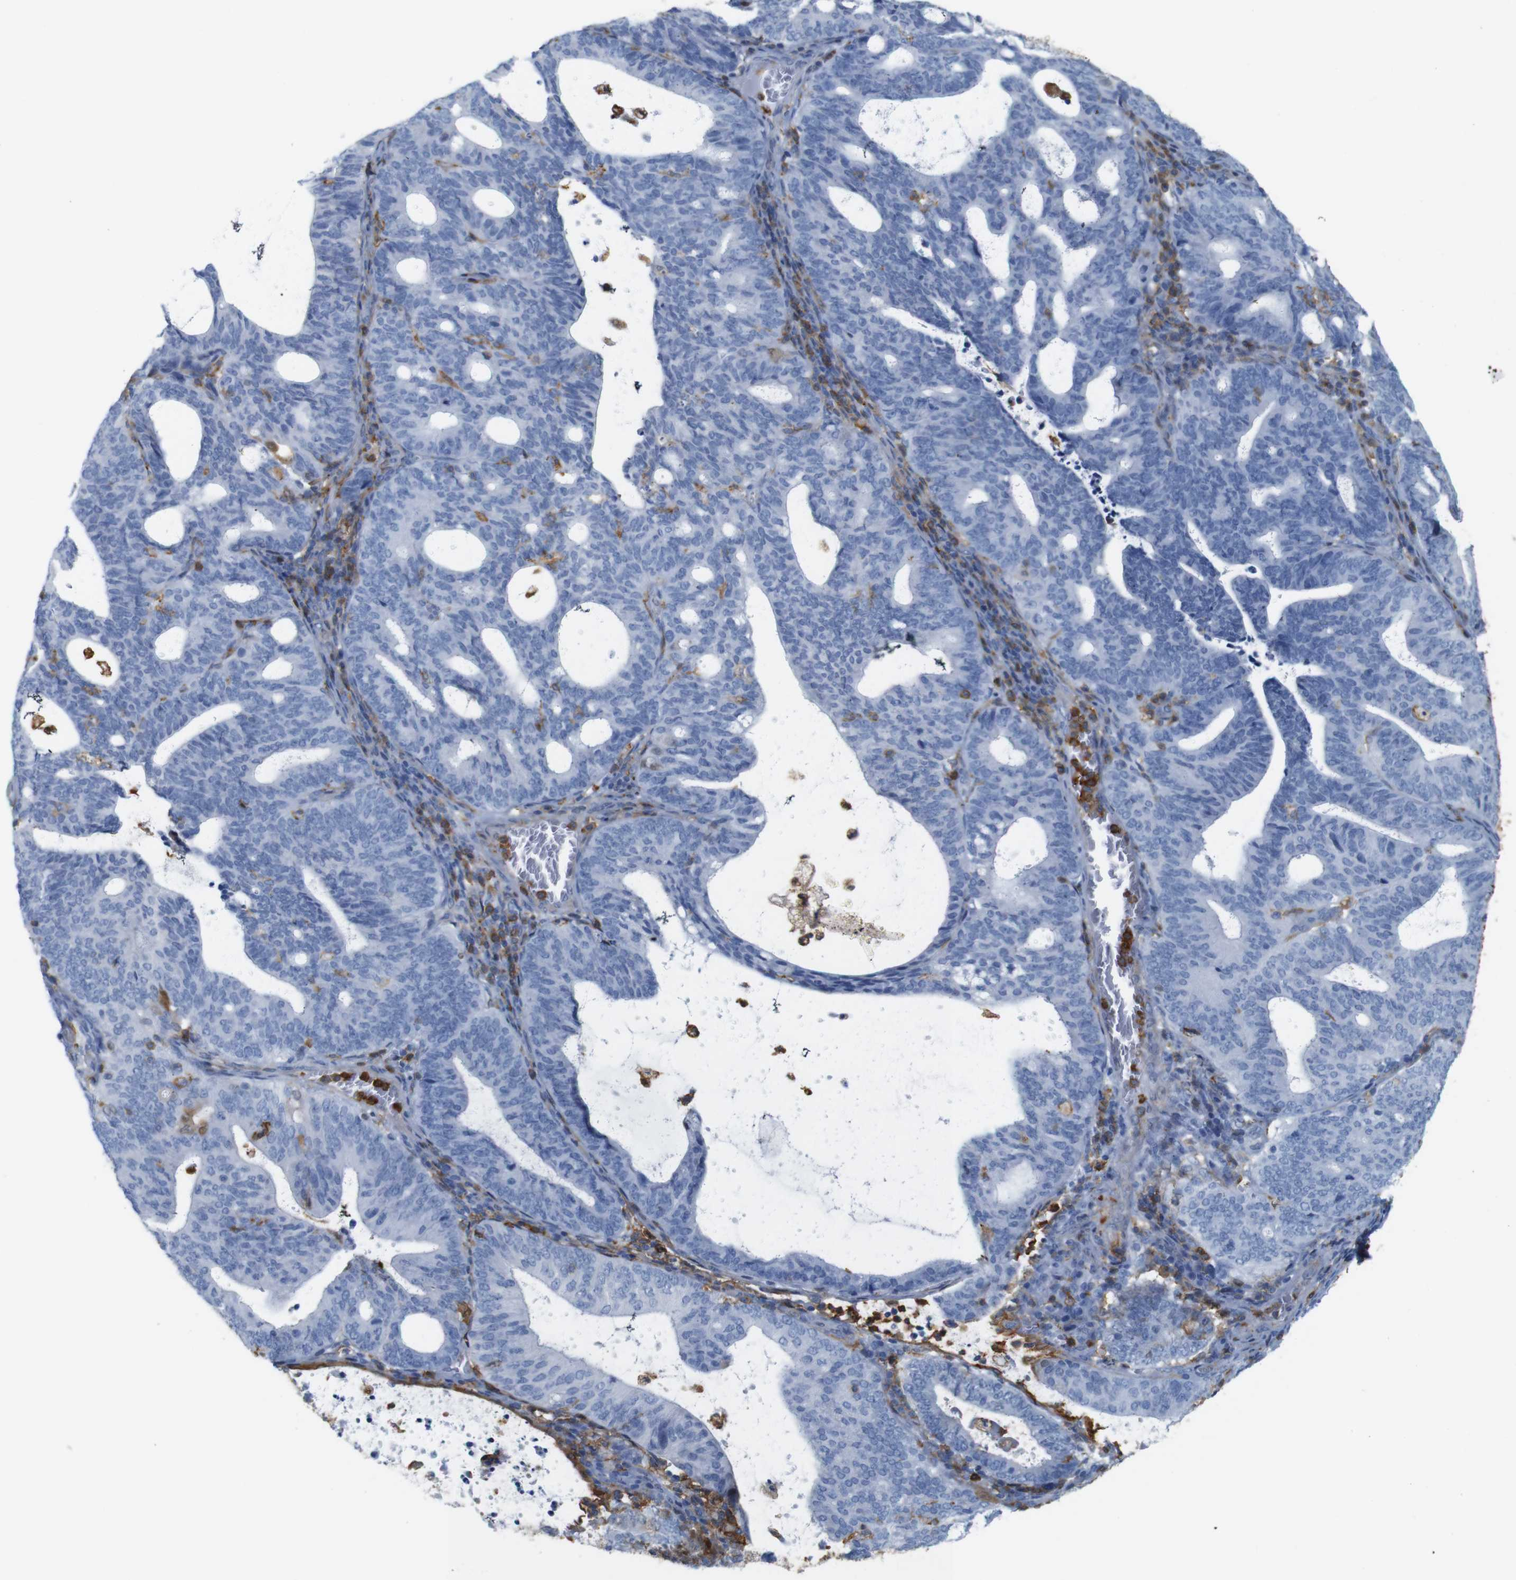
{"staining": {"intensity": "strong", "quantity": "<25%", "location": "cytoplasmic/membranous"}, "tissue": "endometrial cancer", "cell_type": "Tumor cells", "image_type": "cancer", "snomed": [{"axis": "morphology", "description": "Adenocarcinoma, NOS"}, {"axis": "topography", "description": "Uterus"}], "caption": "DAB (3,3'-diaminobenzidine) immunohistochemical staining of endometrial cancer (adenocarcinoma) exhibits strong cytoplasmic/membranous protein expression in about <25% of tumor cells. (DAB (3,3'-diaminobenzidine) = brown stain, brightfield microscopy at high magnification).", "gene": "ANXA1", "patient": {"sex": "female", "age": 83}}